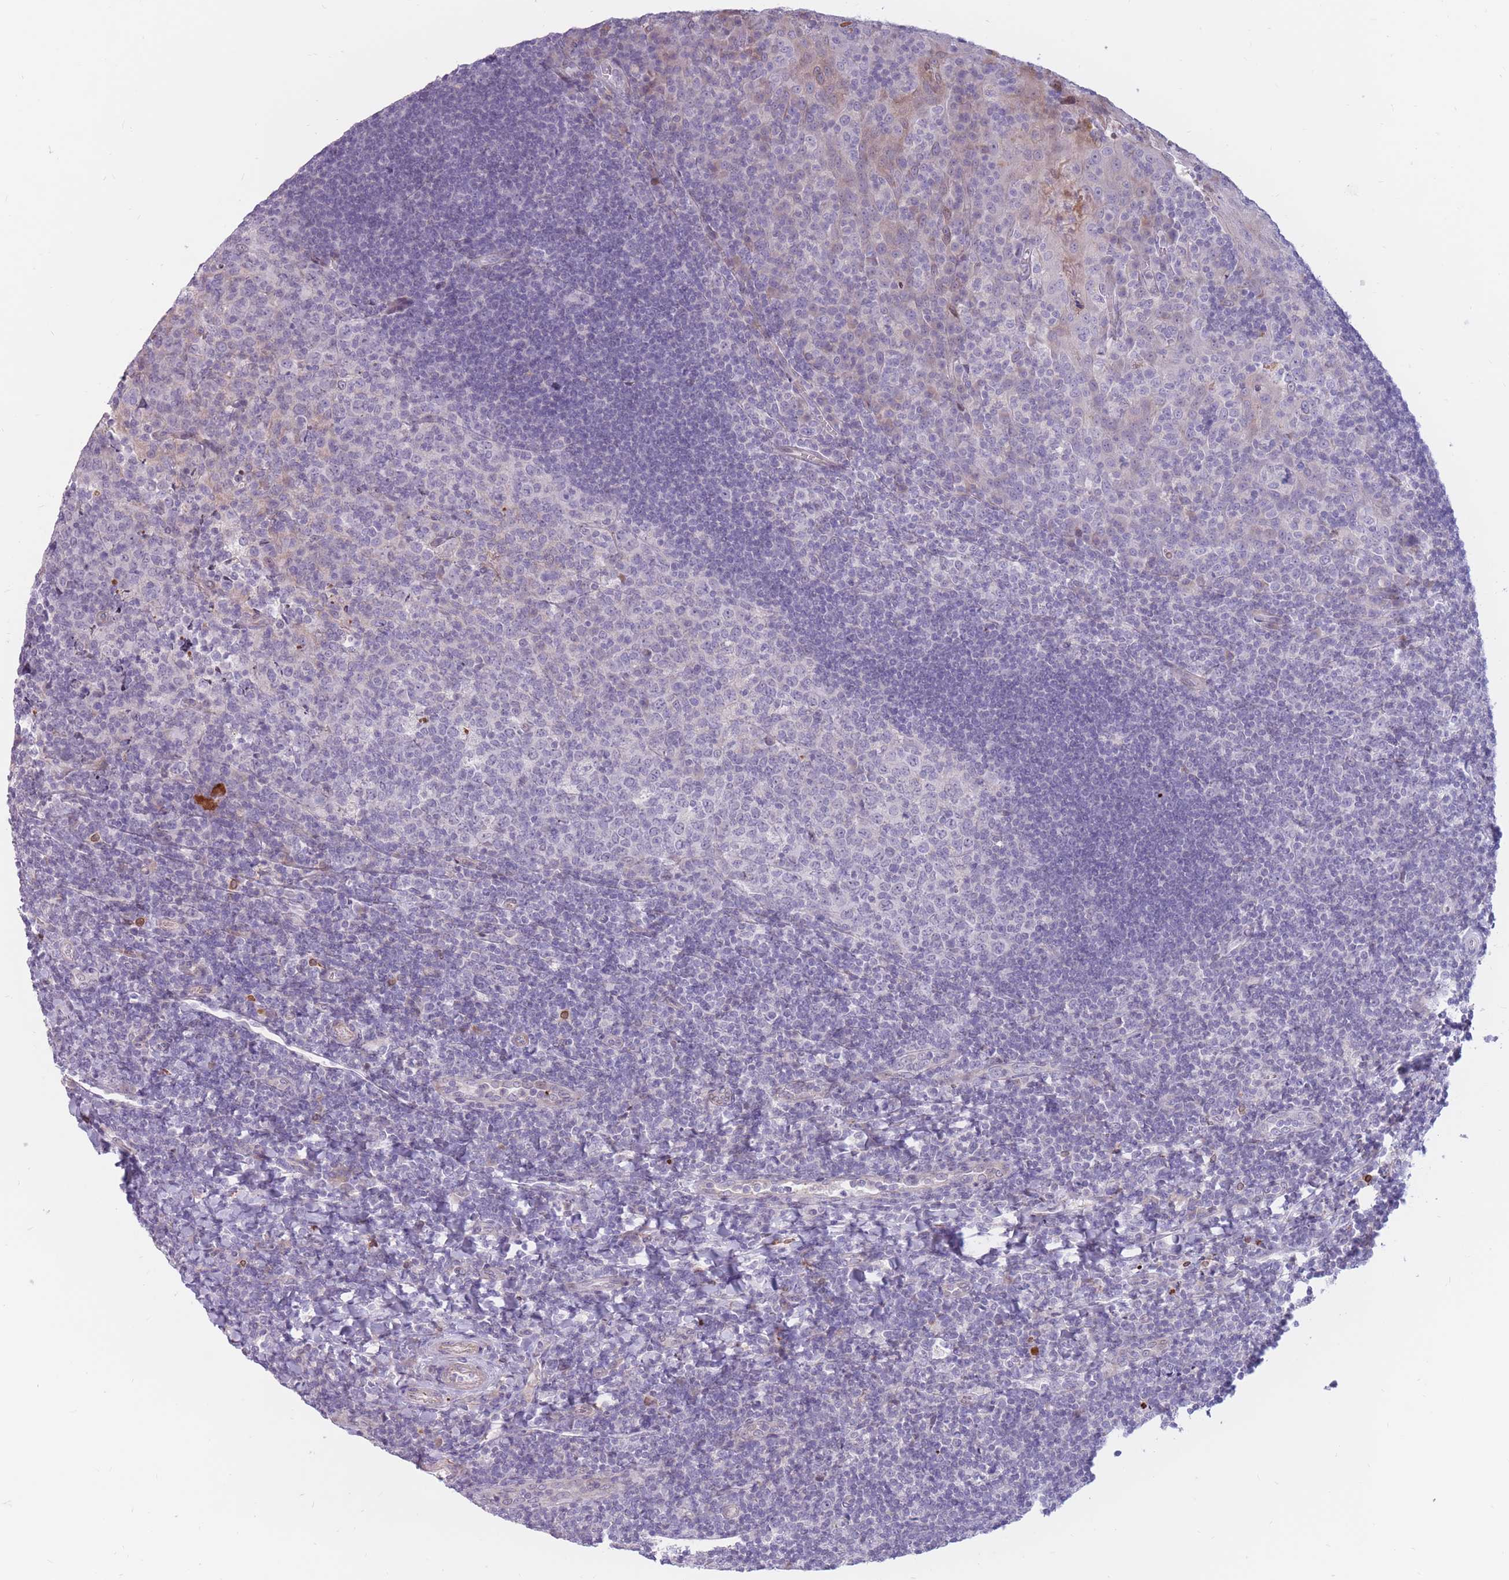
{"staining": {"intensity": "negative", "quantity": "none", "location": "none"}, "tissue": "tonsil", "cell_type": "Germinal center cells", "image_type": "normal", "snomed": [{"axis": "morphology", "description": "Normal tissue, NOS"}, {"axis": "topography", "description": "Tonsil"}], "caption": "This is an immunohistochemistry photomicrograph of normal human tonsil. There is no staining in germinal center cells.", "gene": "PTGDR", "patient": {"sex": "male", "age": 17}}